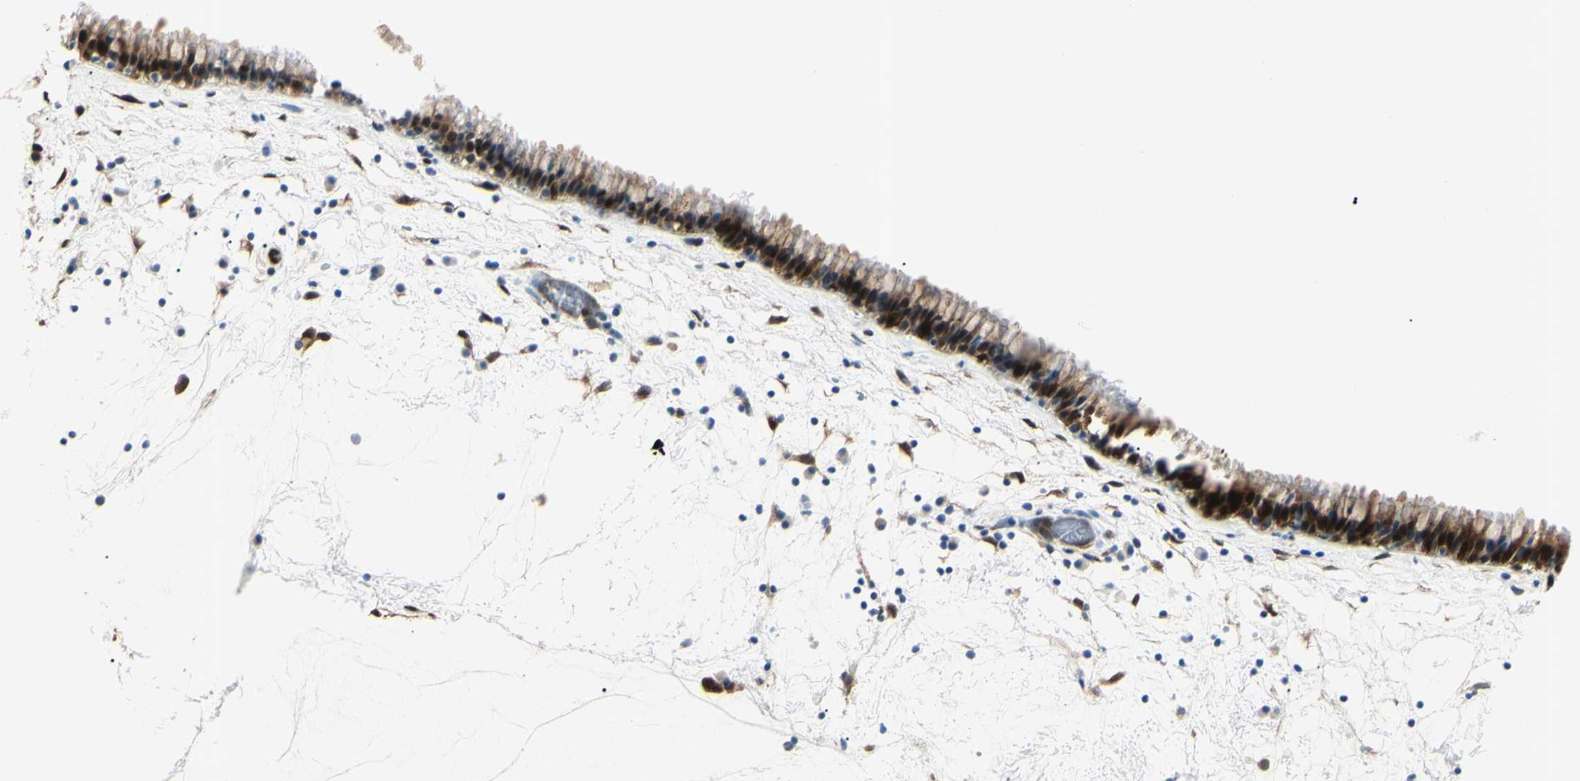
{"staining": {"intensity": "strong", "quantity": ">75%", "location": "cytoplasmic/membranous,nuclear"}, "tissue": "nasopharynx", "cell_type": "Respiratory epithelial cells", "image_type": "normal", "snomed": [{"axis": "morphology", "description": "Normal tissue, NOS"}, {"axis": "morphology", "description": "Inflammation, NOS"}, {"axis": "topography", "description": "Nasopharynx"}], "caption": "Approximately >75% of respiratory epithelial cells in unremarkable nasopharynx display strong cytoplasmic/membranous,nuclear protein expression as visualized by brown immunohistochemical staining.", "gene": "AKR1C3", "patient": {"sex": "male", "age": 48}}